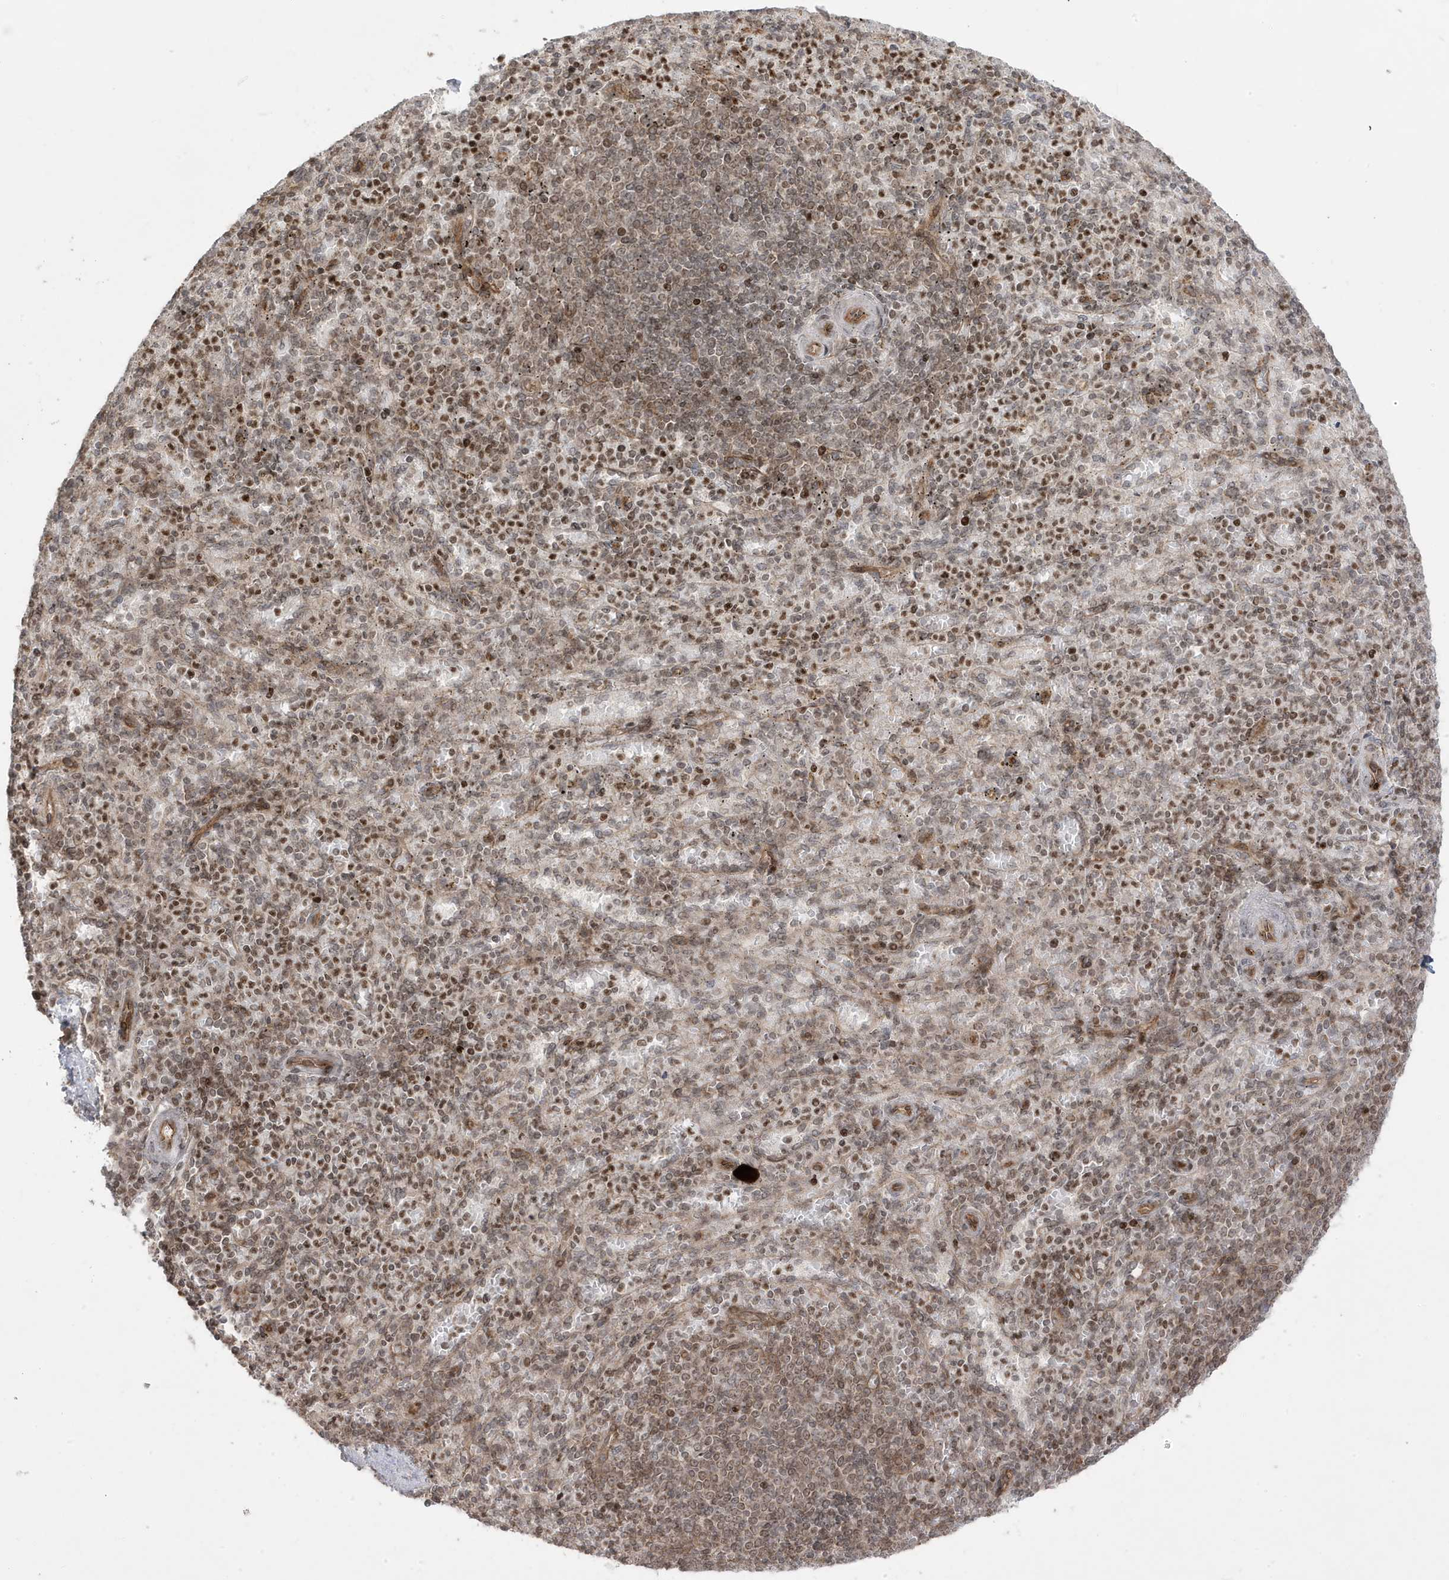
{"staining": {"intensity": "moderate", "quantity": "<25%", "location": "nuclear"}, "tissue": "spleen", "cell_type": "Cells in red pulp", "image_type": "normal", "snomed": [{"axis": "morphology", "description": "Normal tissue, NOS"}, {"axis": "topography", "description": "Spleen"}], "caption": "Immunohistochemistry histopathology image of normal human spleen stained for a protein (brown), which displays low levels of moderate nuclear expression in about <25% of cells in red pulp.", "gene": "DNAJC12", "patient": {"sex": "female", "age": 74}}